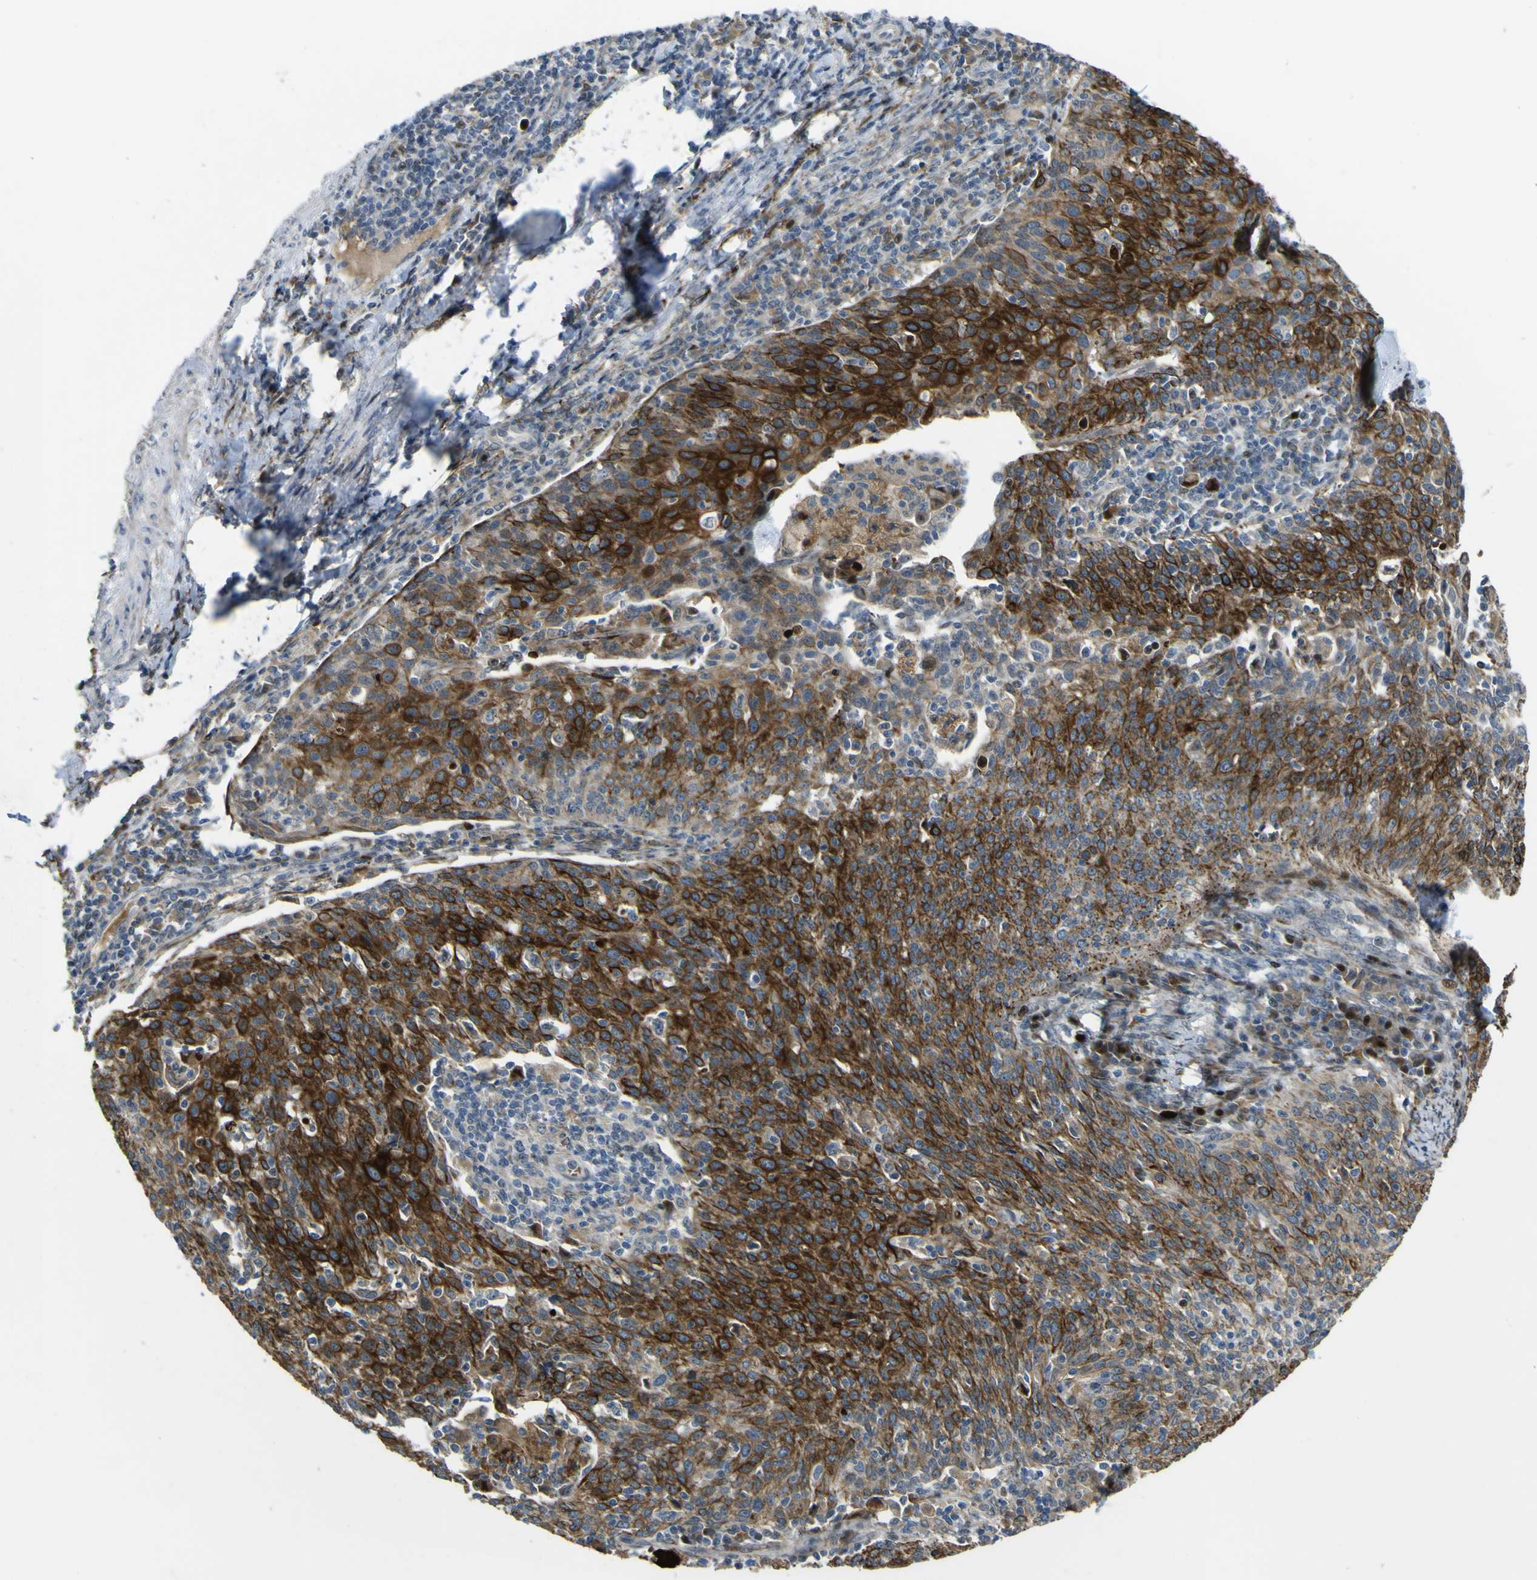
{"staining": {"intensity": "strong", "quantity": ">75%", "location": "cytoplasmic/membranous"}, "tissue": "cervical cancer", "cell_type": "Tumor cells", "image_type": "cancer", "snomed": [{"axis": "morphology", "description": "Squamous cell carcinoma, NOS"}, {"axis": "topography", "description": "Cervix"}], "caption": "A micrograph showing strong cytoplasmic/membranous positivity in about >75% of tumor cells in squamous cell carcinoma (cervical), as visualized by brown immunohistochemical staining.", "gene": "LBHD1", "patient": {"sex": "female", "age": 38}}